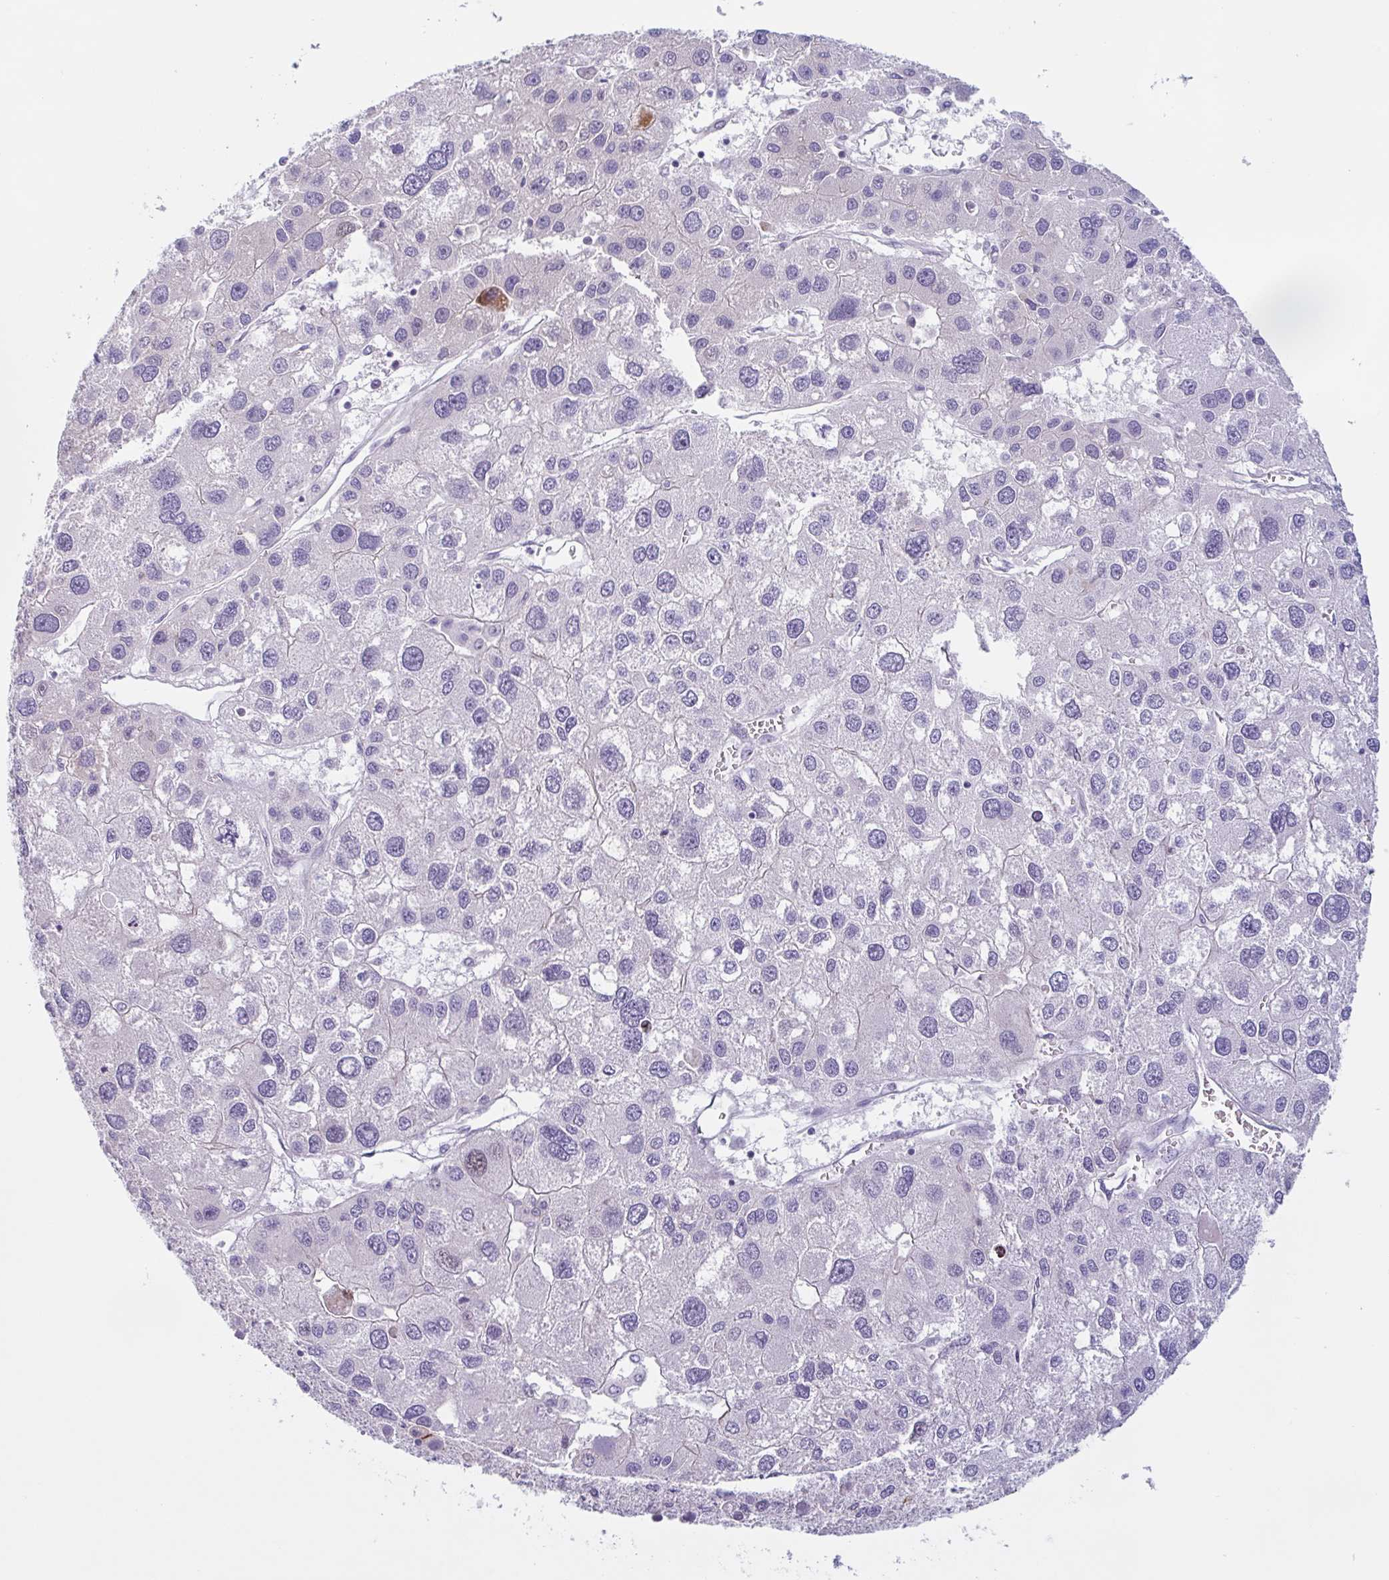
{"staining": {"intensity": "negative", "quantity": "none", "location": "none"}, "tissue": "liver cancer", "cell_type": "Tumor cells", "image_type": "cancer", "snomed": [{"axis": "morphology", "description": "Carcinoma, Hepatocellular, NOS"}, {"axis": "topography", "description": "Liver"}], "caption": "There is no significant expression in tumor cells of hepatocellular carcinoma (liver).", "gene": "MYH10", "patient": {"sex": "male", "age": 73}}